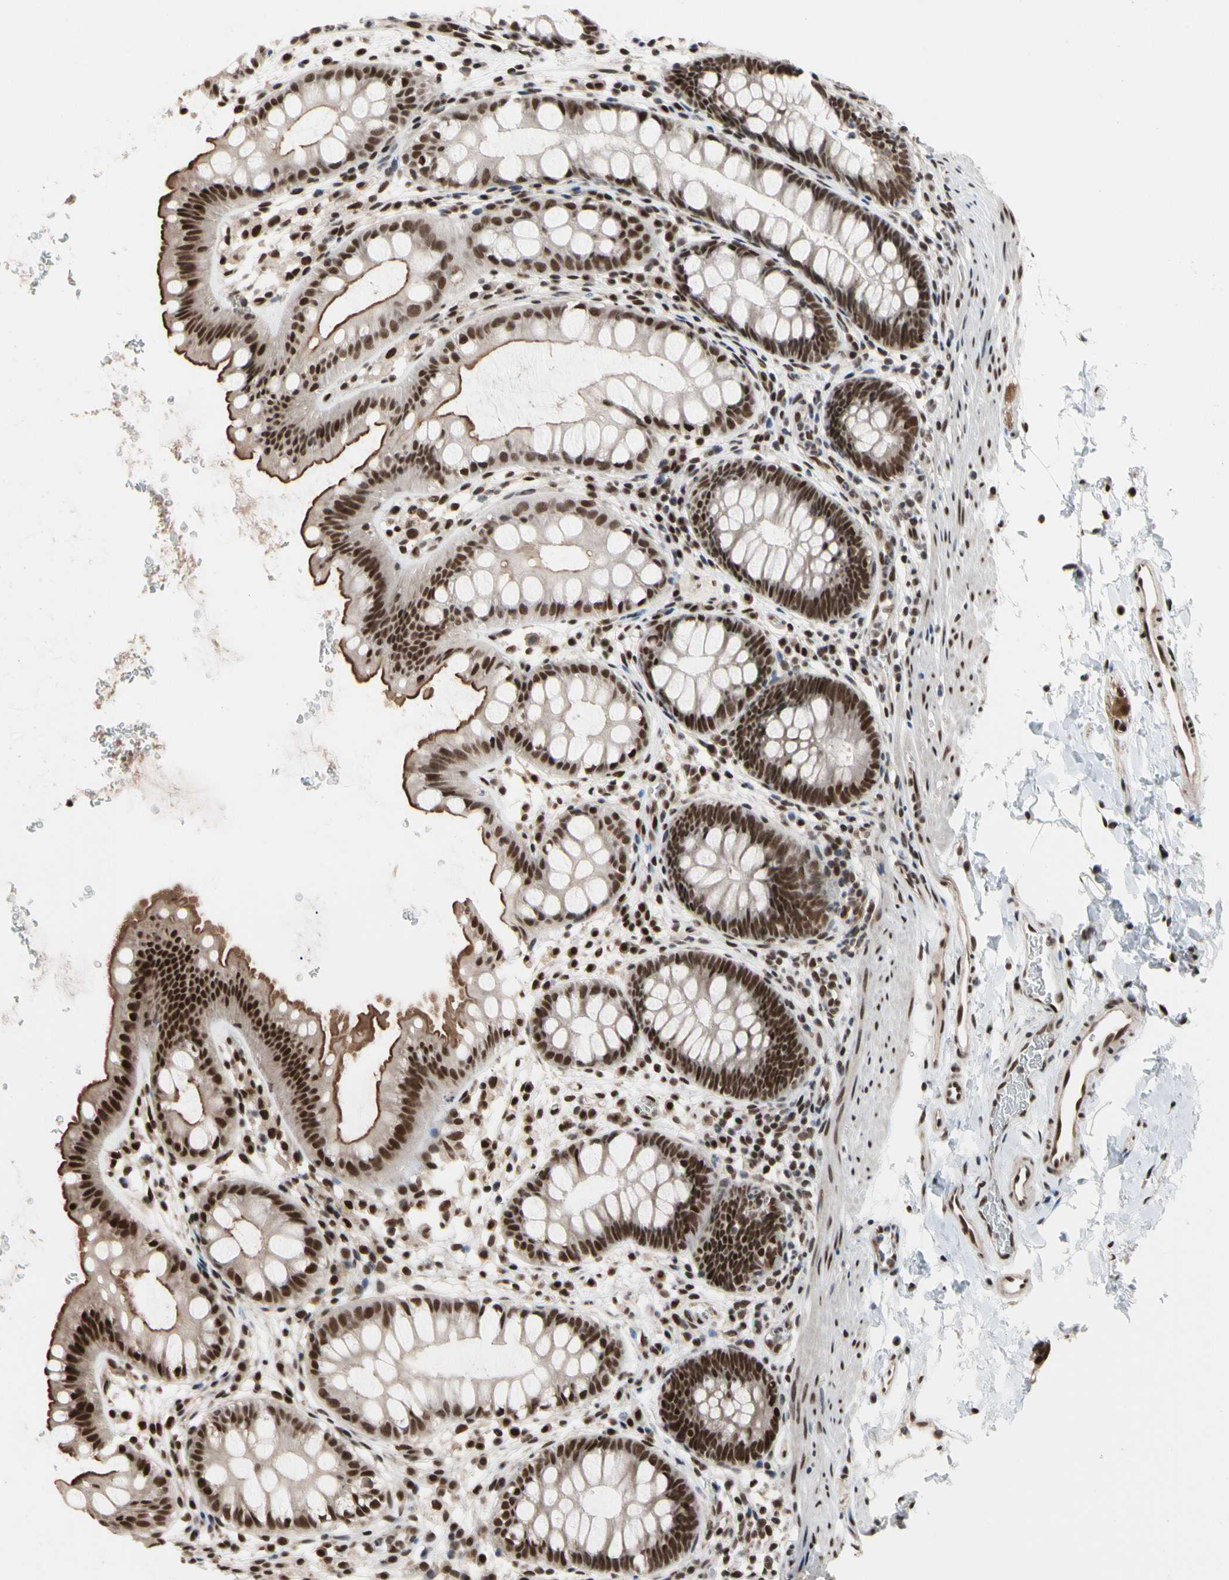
{"staining": {"intensity": "strong", "quantity": ">75%", "location": "cytoplasmic/membranous,nuclear"}, "tissue": "rectum", "cell_type": "Glandular cells", "image_type": "normal", "snomed": [{"axis": "morphology", "description": "Normal tissue, NOS"}, {"axis": "topography", "description": "Rectum"}], "caption": "DAB immunohistochemical staining of benign human rectum demonstrates strong cytoplasmic/membranous,nuclear protein staining in approximately >75% of glandular cells. The staining is performed using DAB brown chromogen to label protein expression. The nuclei are counter-stained blue using hematoxylin.", "gene": "FAM98B", "patient": {"sex": "female", "age": 24}}